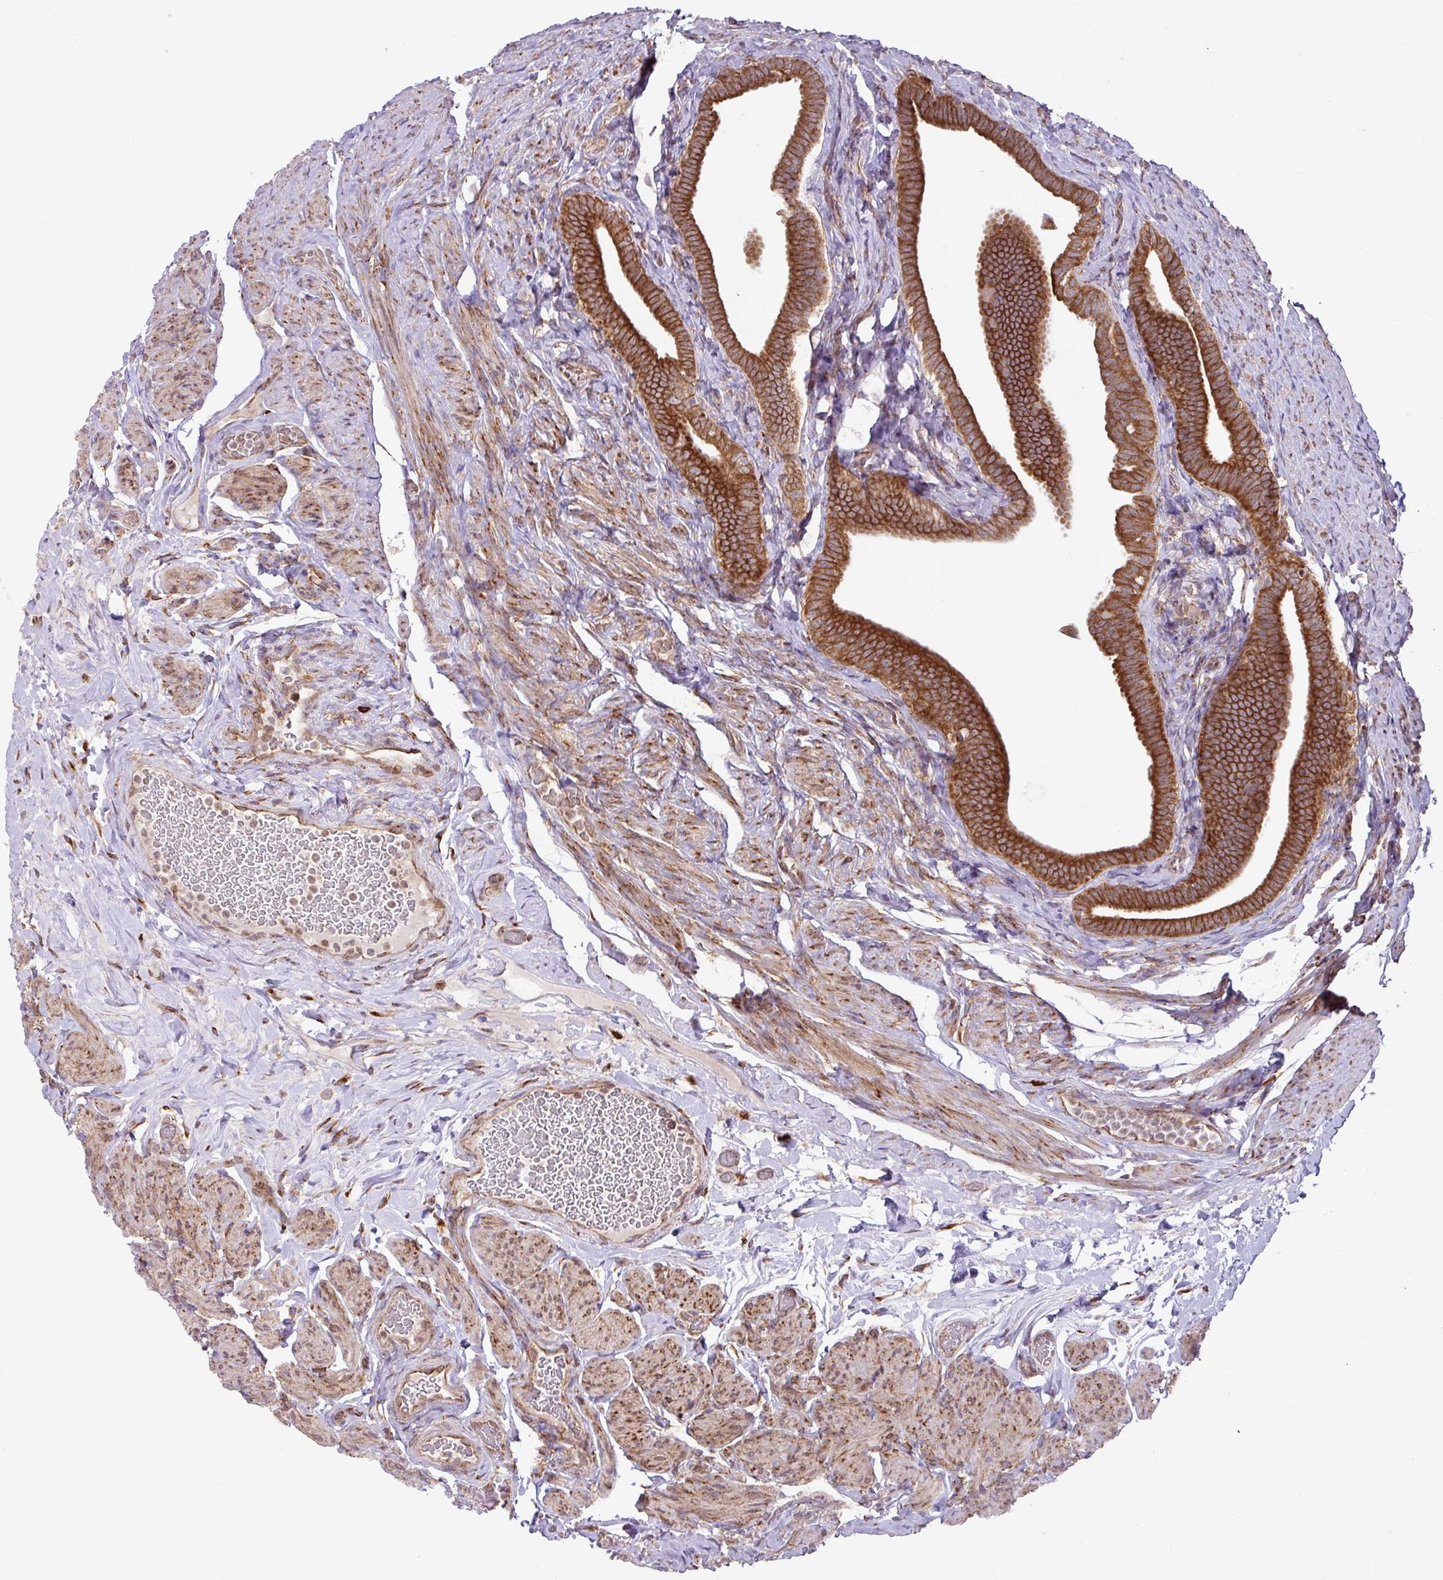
{"staining": {"intensity": "strong", "quantity": ">75%", "location": "cytoplasmic/membranous"}, "tissue": "fallopian tube", "cell_type": "Glandular cells", "image_type": "normal", "snomed": [{"axis": "morphology", "description": "Normal tissue, NOS"}, {"axis": "topography", "description": "Fallopian tube"}], "caption": "Glandular cells exhibit strong cytoplasmic/membranous staining in about >75% of cells in benign fallopian tube.", "gene": "SLC39A7", "patient": {"sex": "female", "age": 69}}